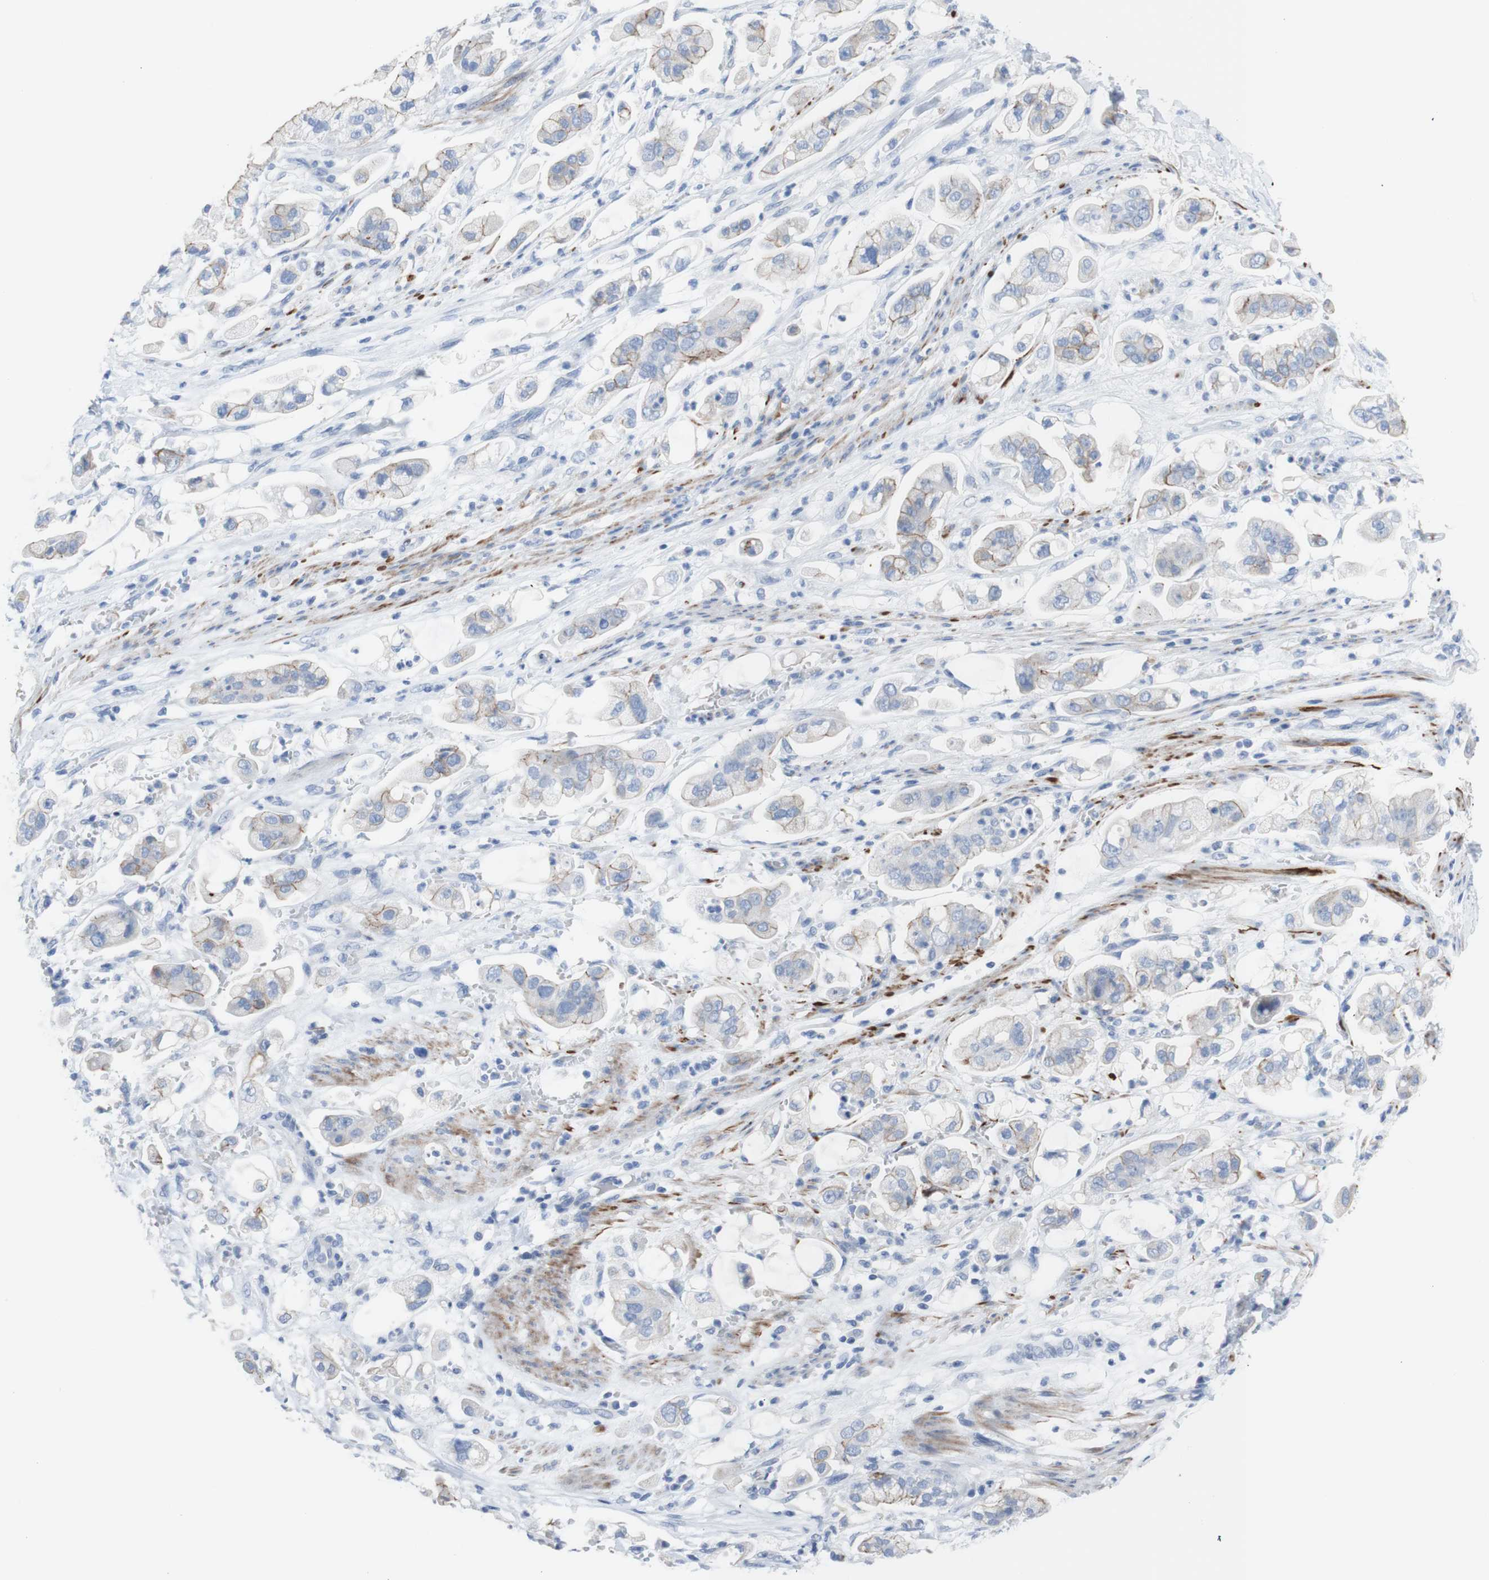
{"staining": {"intensity": "moderate", "quantity": "<25%", "location": "cytoplasmic/membranous"}, "tissue": "stomach cancer", "cell_type": "Tumor cells", "image_type": "cancer", "snomed": [{"axis": "morphology", "description": "Adenocarcinoma, NOS"}, {"axis": "topography", "description": "Stomach"}], "caption": "Brown immunohistochemical staining in human stomach adenocarcinoma reveals moderate cytoplasmic/membranous positivity in about <25% of tumor cells.", "gene": "DSC2", "patient": {"sex": "male", "age": 62}}